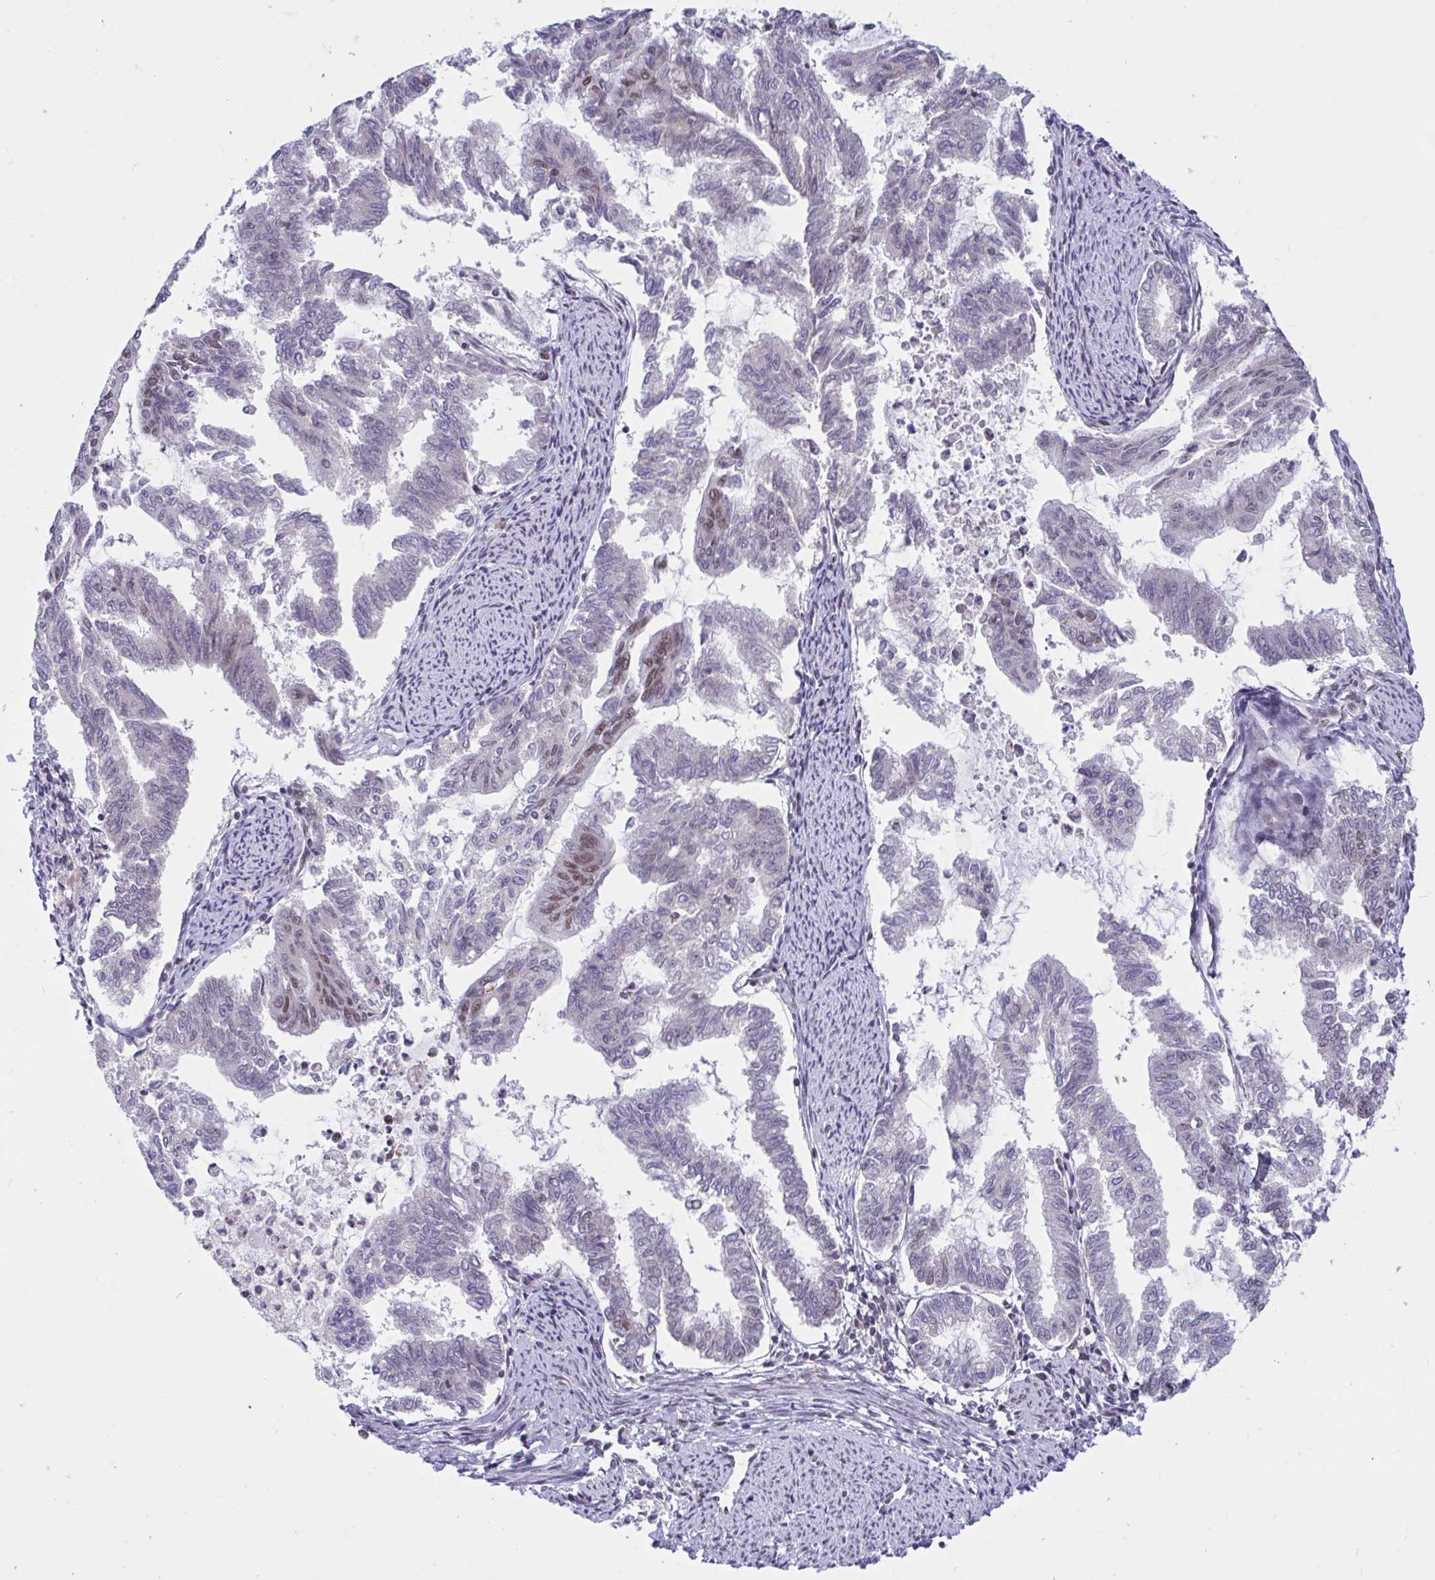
{"staining": {"intensity": "moderate", "quantity": "<25%", "location": "nuclear"}, "tissue": "endometrial cancer", "cell_type": "Tumor cells", "image_type": "cancer", "snomed": [{"axis": "morphology", "description": "Adenocarcinoma, NOS"}, {"axis": "topography", "description": "Endometrium"}], "caption": "Endometrial cancer (adenocarcinoma) stained with DAB IHC displays low levels of moderate nuclear staining in approximately <25% of tumor cells. The staining was performed using DAB to visualize the protein expression in brown, while the nuclei were stained in blue with hematoxylin (Magnification: 20x).", "gene": "PHF10", "patient": {"sex": "female", "age": 79}}